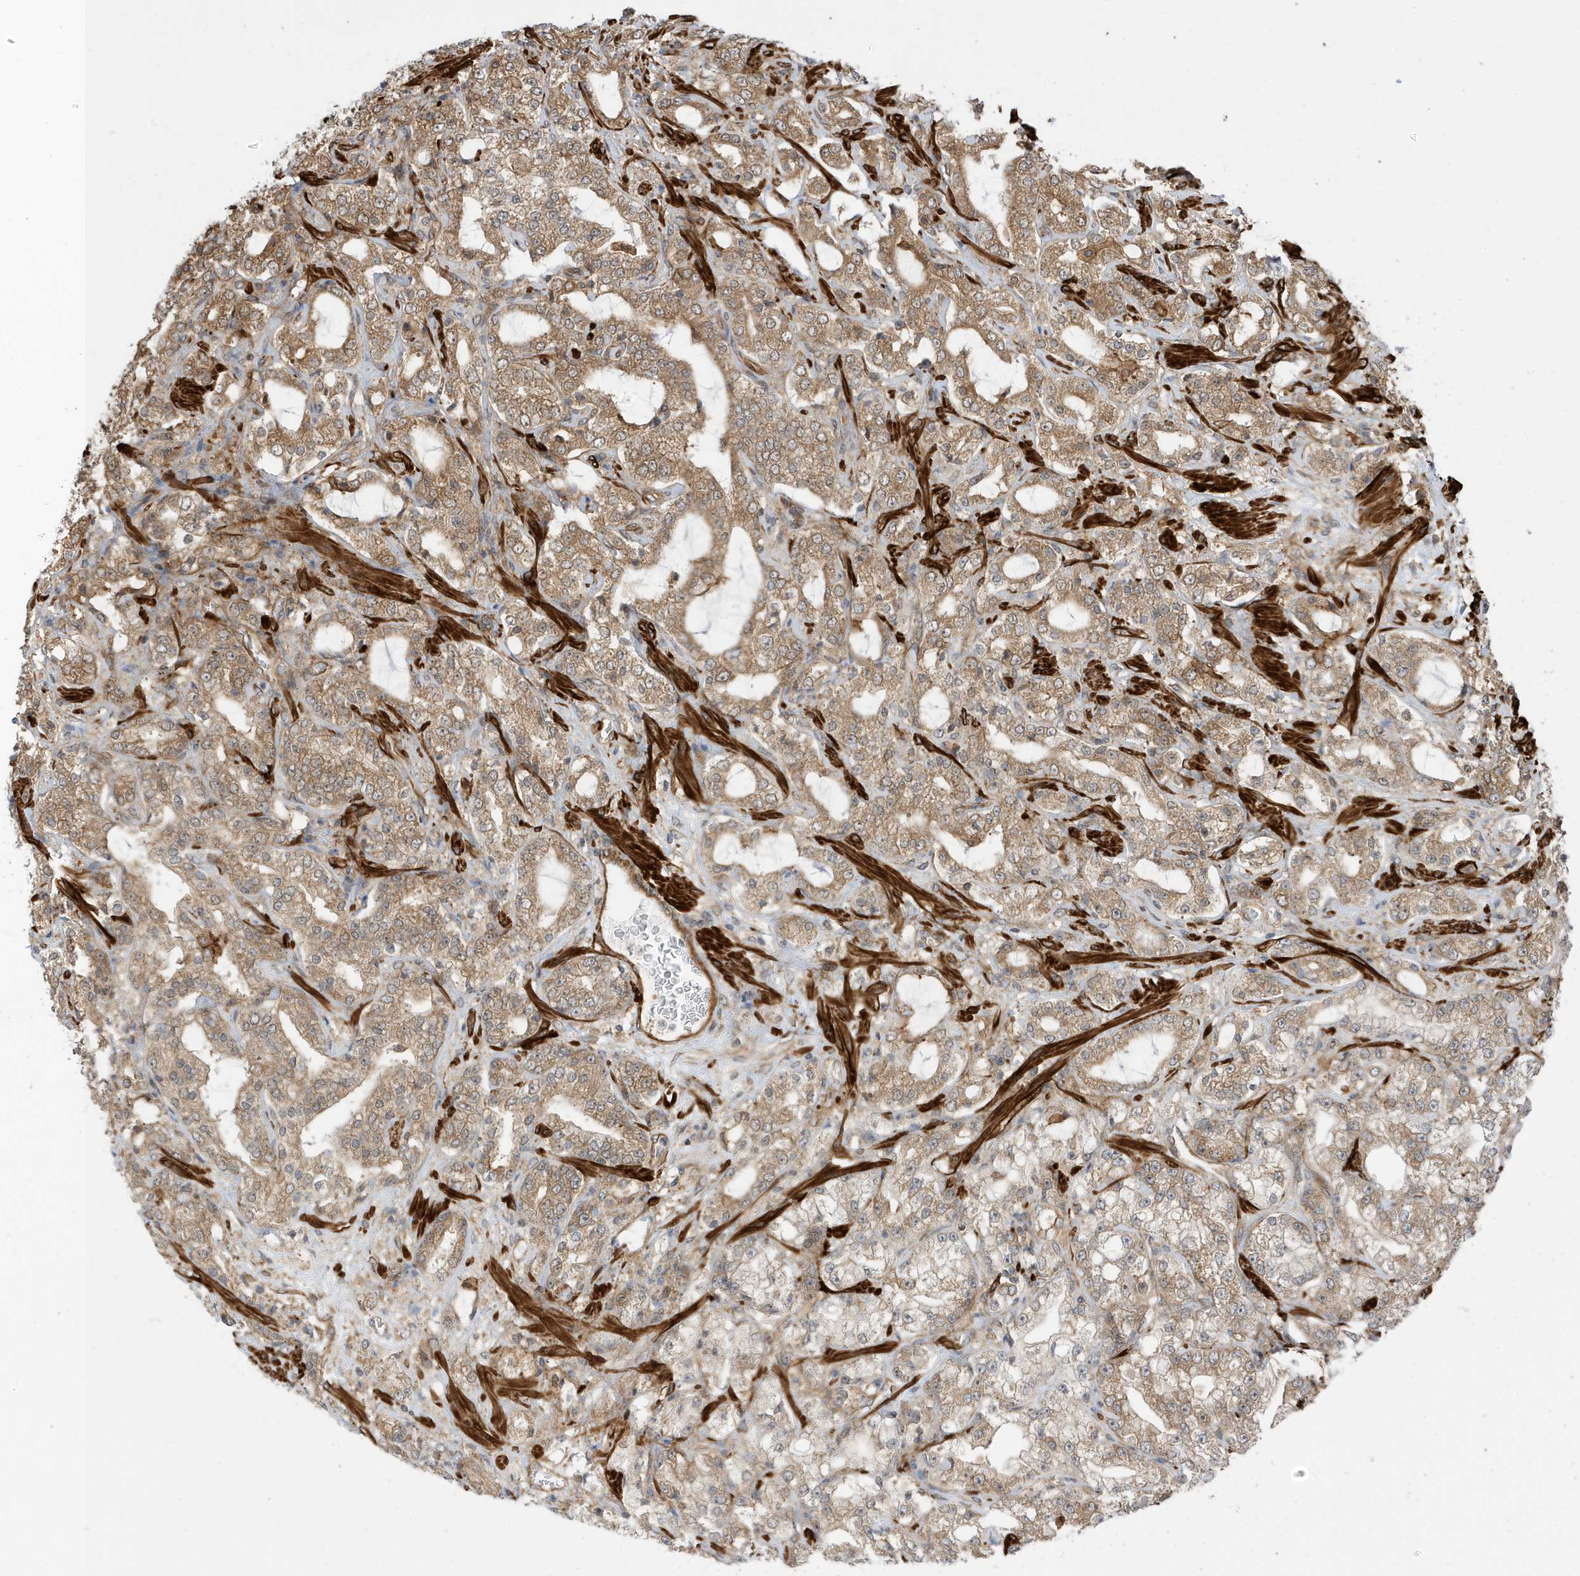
{"staining": {"intensity": "moderate", "quantity": "25%-75%", "location": "cytoplasmic/membranous"}, "tissue": "prostate cancer", "cell_type": "Tumor cells", "image_type": "cancer", "snomed": [{"axis": "morphology", "description": "Adenocarcinoma, High grade"}, {"axis": "topography", "description": "Prostate"}], "caption": "A medium amount of moderate cytoplasmic/membranous positivity is present in about 25%-75% of tumor cells in prostate cancer (adenocarcinoma (high-grade)) tissue. Immunohistochemistry (ihc) stains the protein of interest in brown and the nuclei are stained blue.", "gene": "CDC42EP3", "patient": {"sex": "male", "age": 64}}